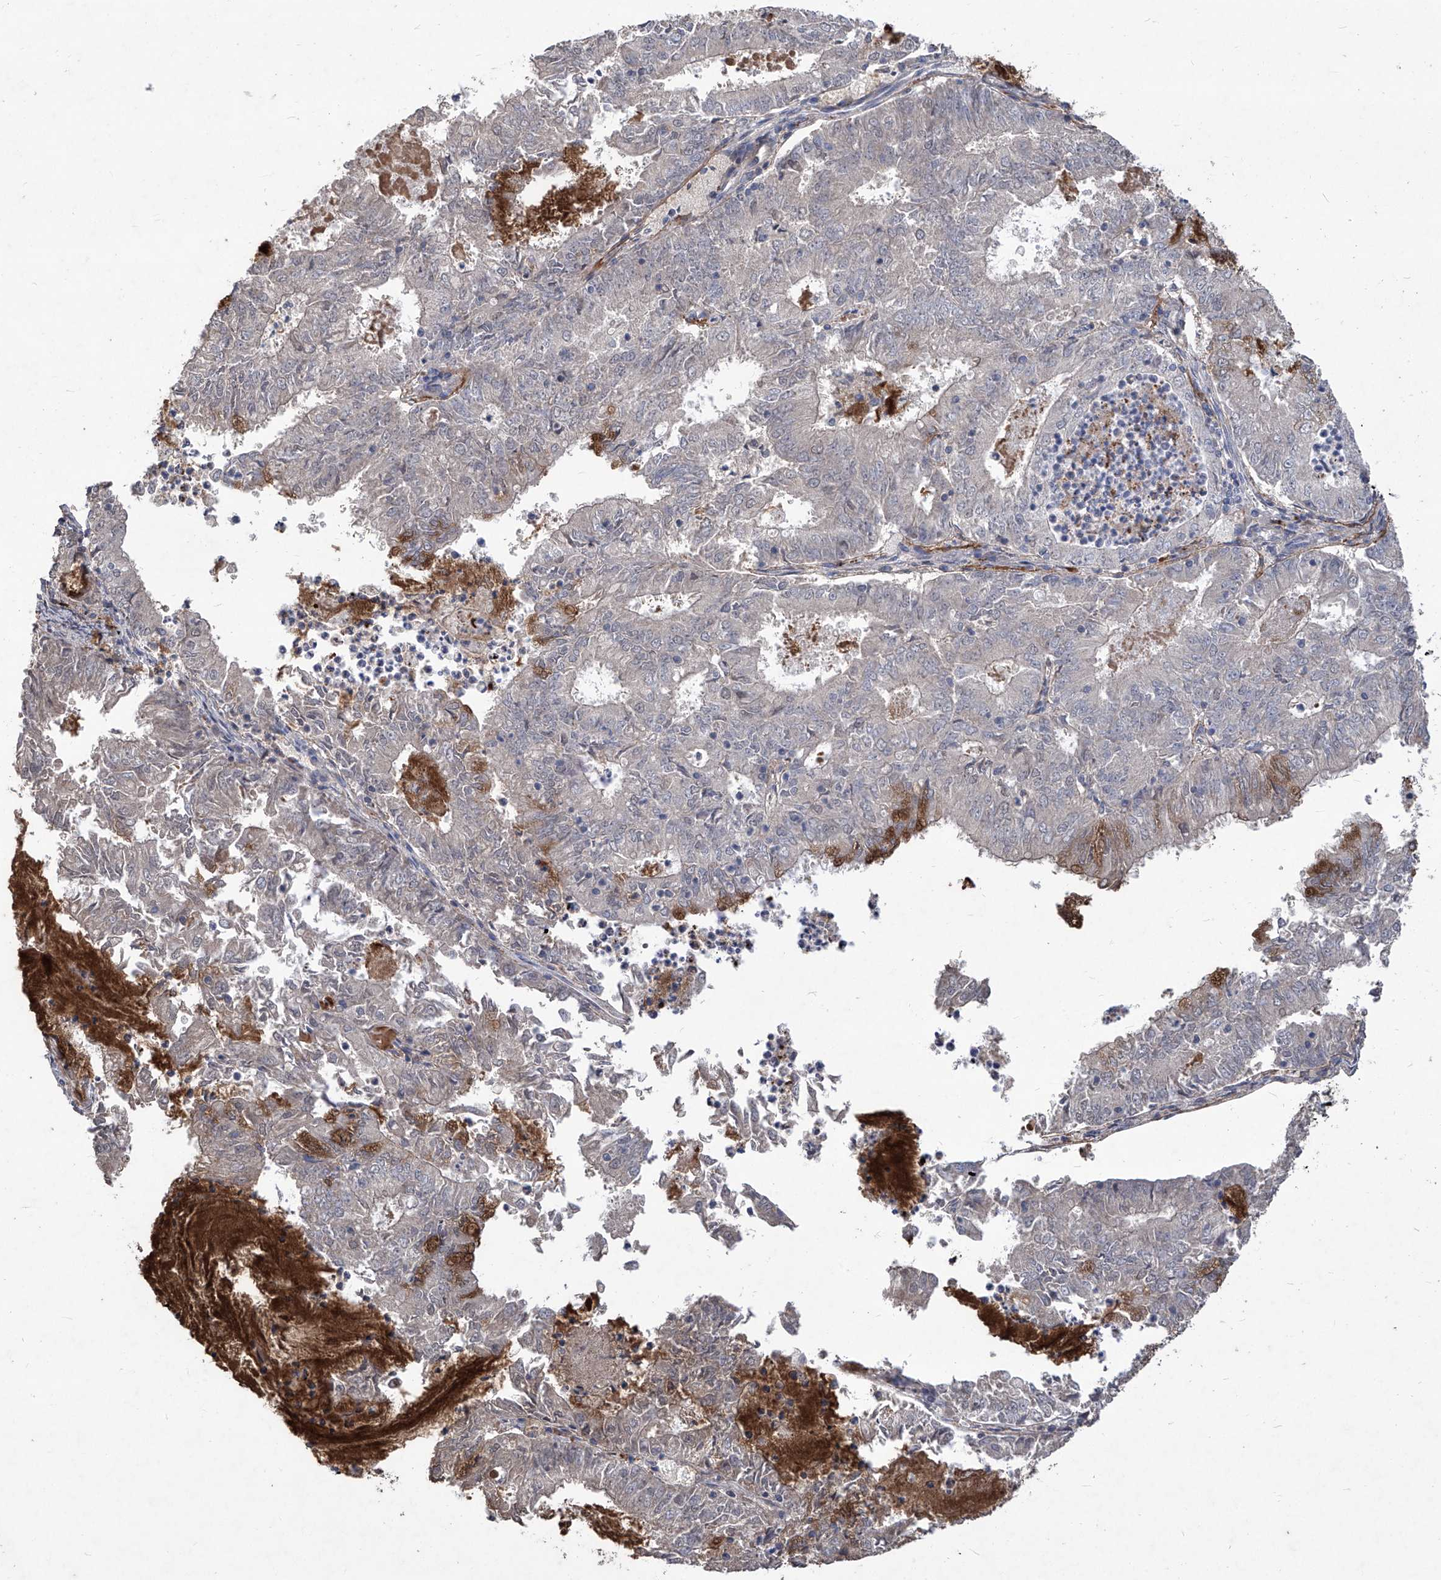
{"staining": {"intensity": "negative", "quantity": "none", "location": "none"}, "tissue": "endometrial cancer", "cell_type": "Tumor cells", "image_type": "cancer", "snomed": [{"axis": "morphology", "description": "Adenocarcinoma, NOS"}, {"axis": "topography", "description": "Endometrium"}], "caption": "Immunohistochemistry image of endometrial cancer stained for a protein (brown), which displays no positivity in tumor cells. The staining is performed using DAB (3,3'-diaminobenzidine) brown chromogen with nuclei counter-stained in using hematoxylin.", "gene": "TXNIP", "patient": {"sex": "female", "age": 57}}